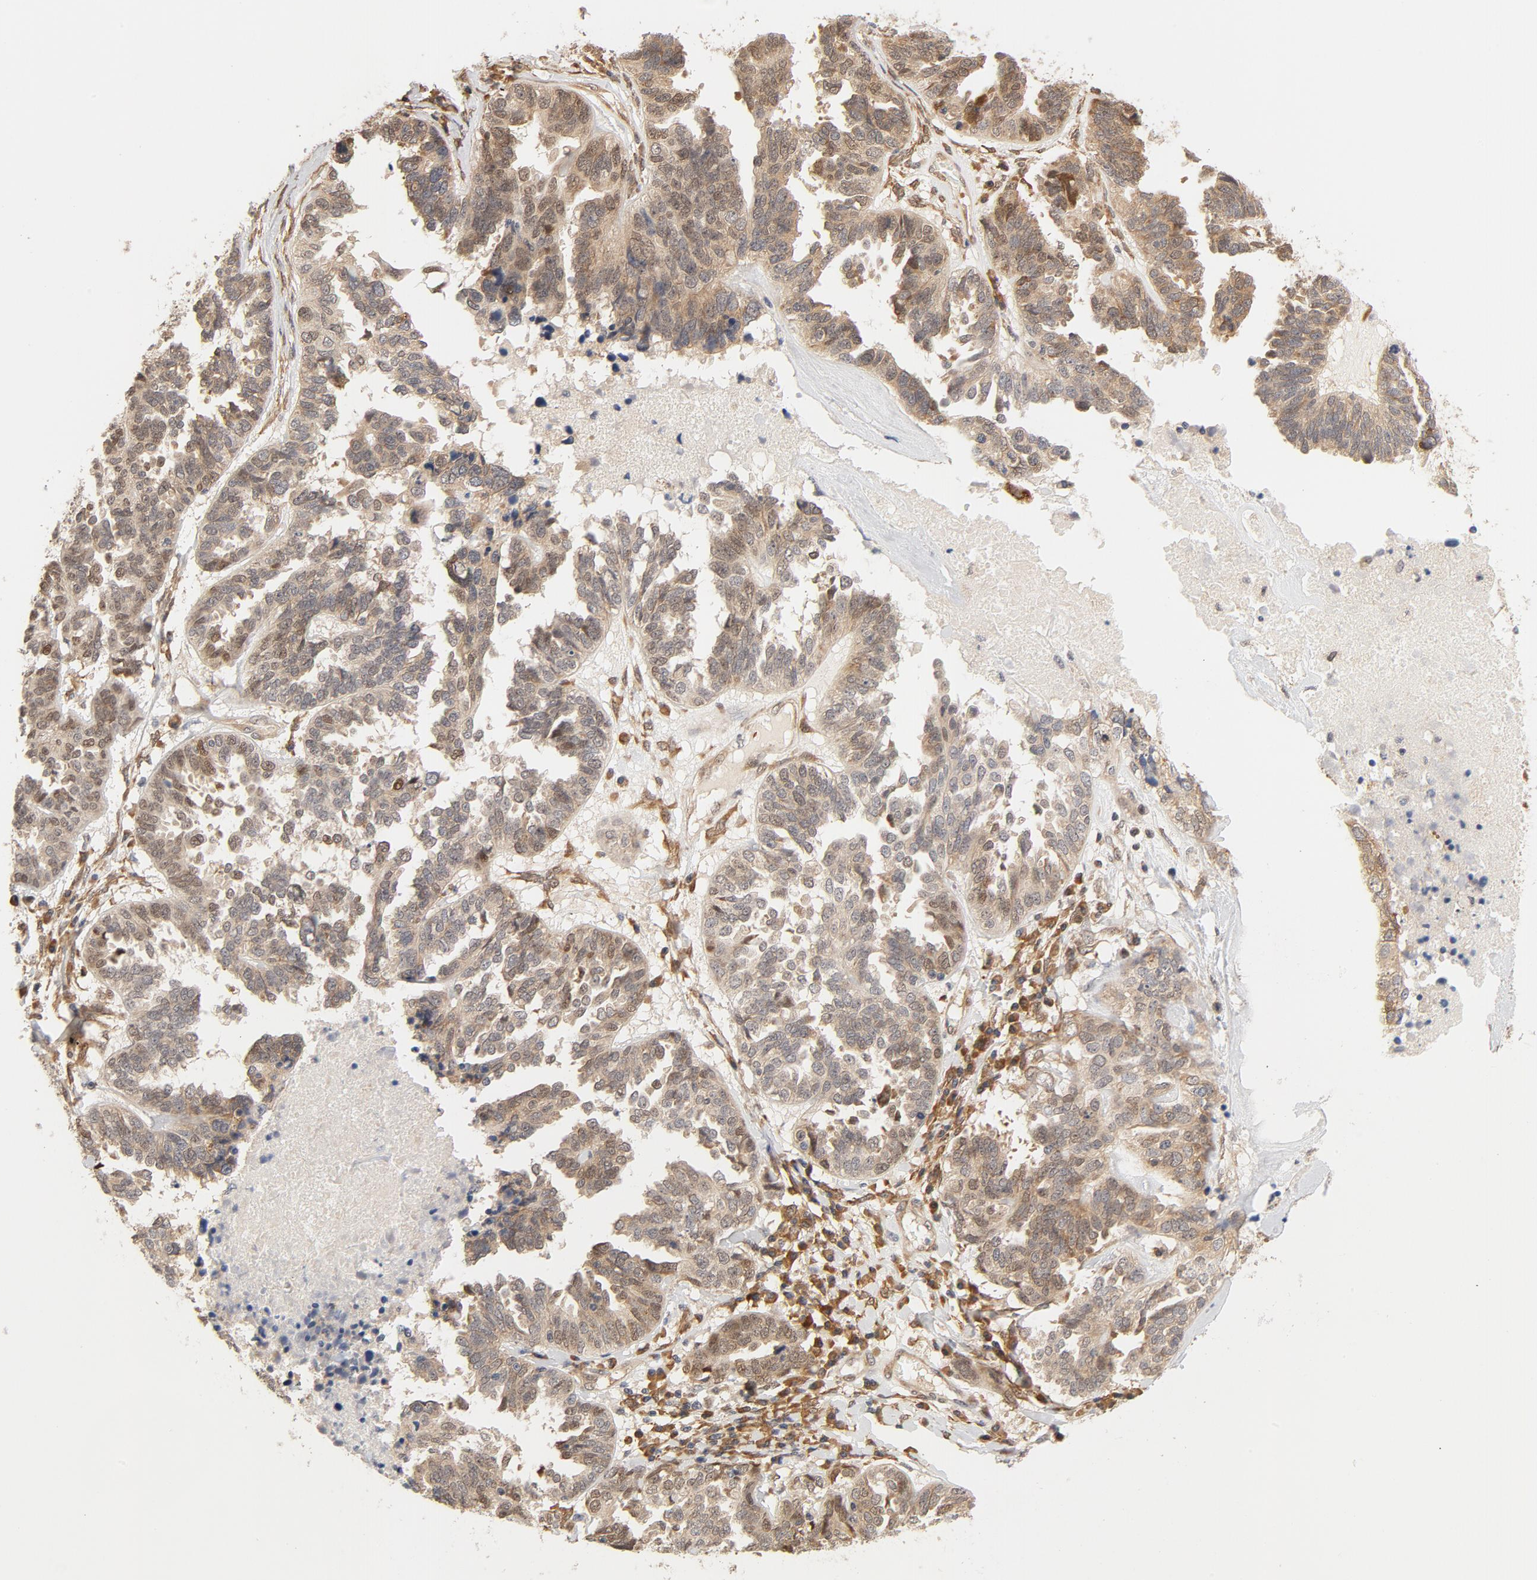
{"staining": {"intensity": "moderate", "quantity": ">75%", "location": "cytoplasmic/membranous"}, "tissue": "ovarian cancer", "cell_type": "Tumor cells", "image_type": "cancer", "snomed": [{"axis": "morphology", "description": "Cystadenocarcinoma, serous, NOS"}, {"axis": "topography", "description": "Ovary"}], "caption": "IHC of ovarian serous cystadenocarcinoma shows medium levels of moderate cytoplasmic/membranous expression in approximately >75% of tumor cells.", "gene": "EIF4E", "patient": {"sex": "female", "age": 82}}